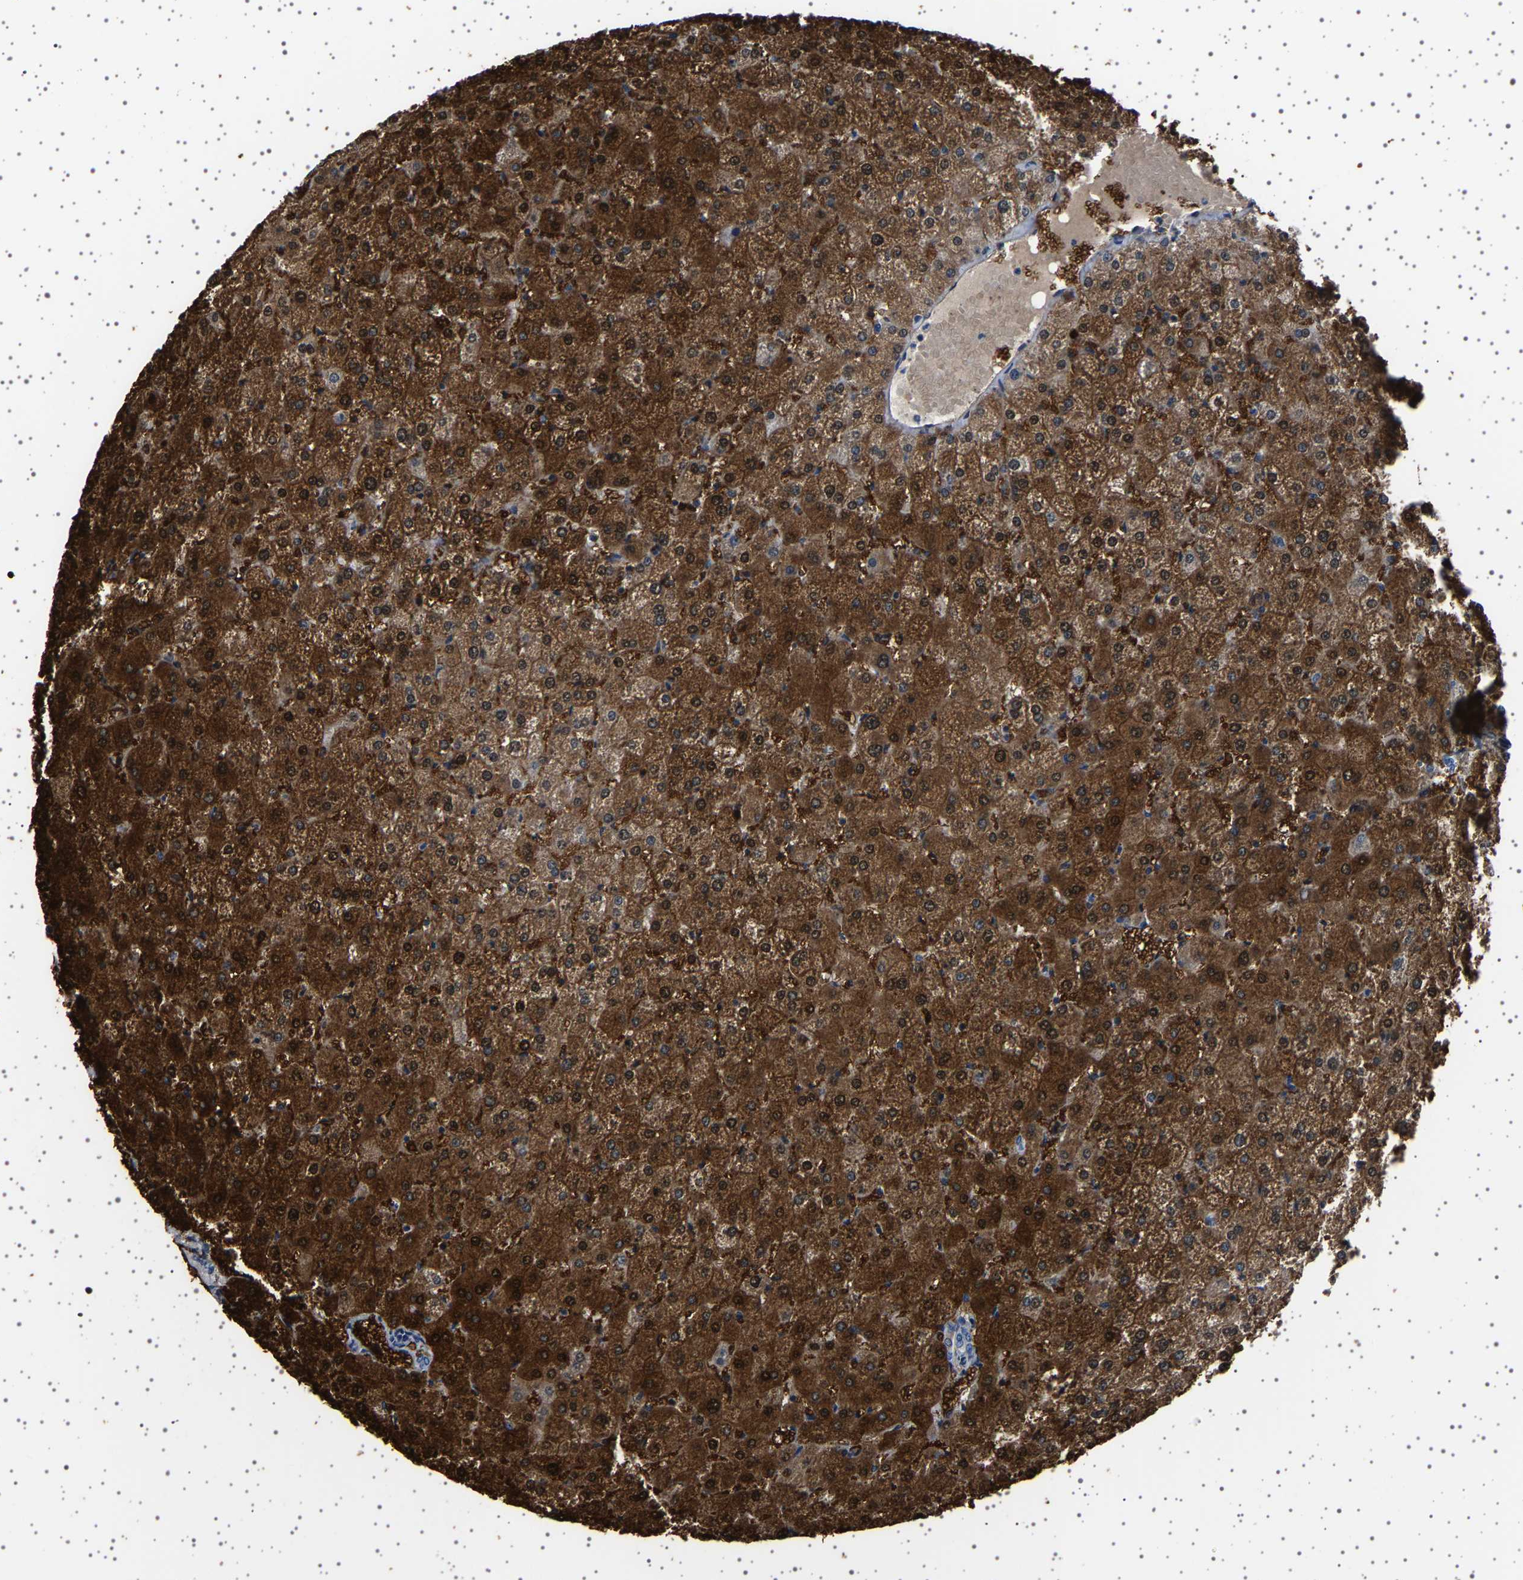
{"staining": {"intensity": "weak", "quantity": "<25%", "location": "cytoplasmic/membranous"}, "tissue": "liver", "cell_type": "Cholangiocytes", "image_type": "normal", "snomed": [{"axis": "morphology", "description": "Normal tissue, NOS"}, {"axis": "topography", "description": "Liver"}], "caption": "Liver stained for a protein using IHC displays no staining cholangiocytes.", "gene": "IL10RB", "patient": {"sex": "female", "age": 32}}